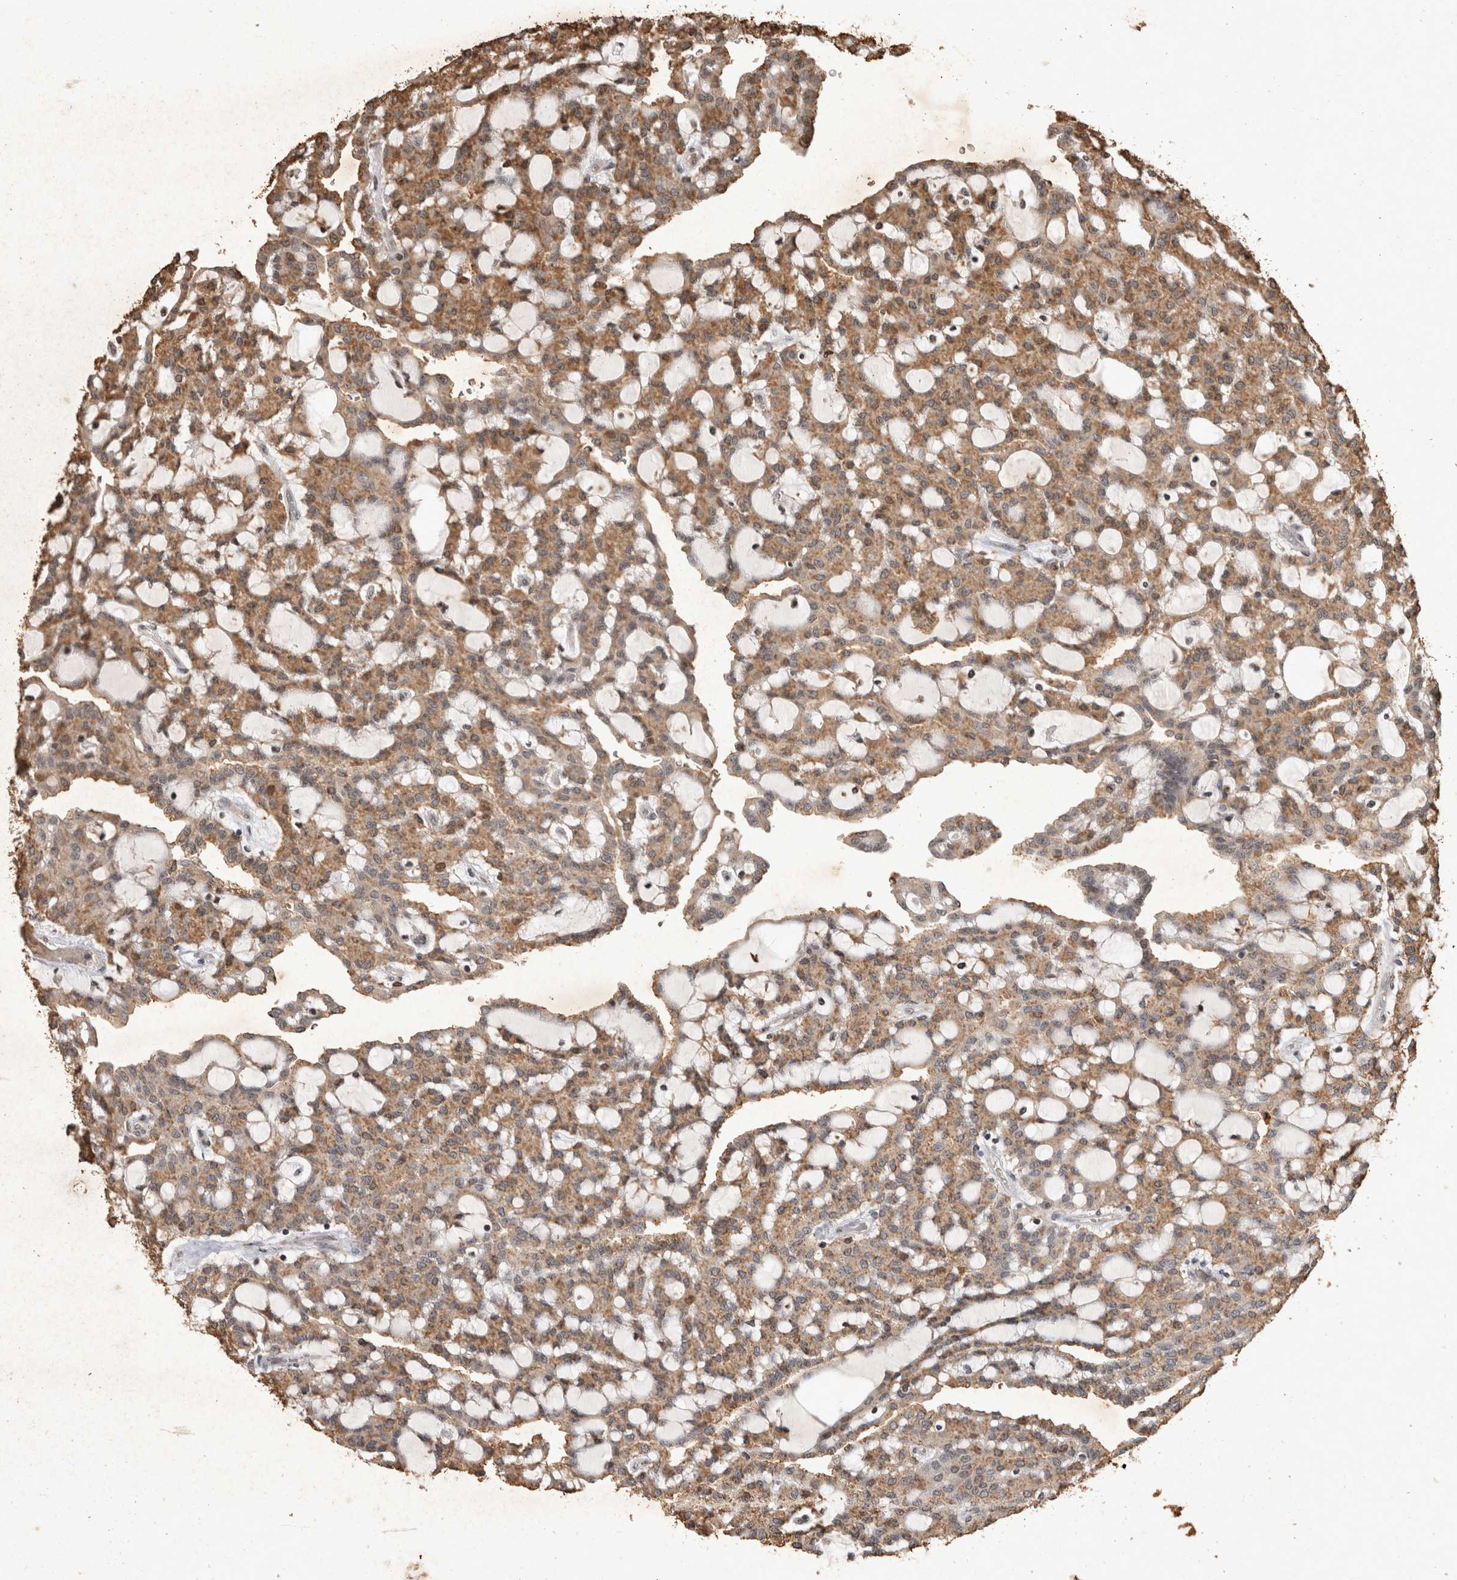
{"staining": {"intensity": "moderate", "quantity": ">75%", "location": "cytoplasmic/membranous"}, "tissue": "renal cancer", "cell_type": "Tumor cells", "image_type": "cancer", "snomed": [{"axis": "morphology", "description": "Adenocarcinoma, NOS"}, {"axis": "topography", "description": "Kidney"}], "caption": "Approximately >75% of tumor cells in adenocarcinoma (renal) reveal moderate cytoplasmic/membranous protein staining as visualized by brown immunohistochemical staining.", "gene": "HRK", "patient": {"sex": "male", "age": 63}}